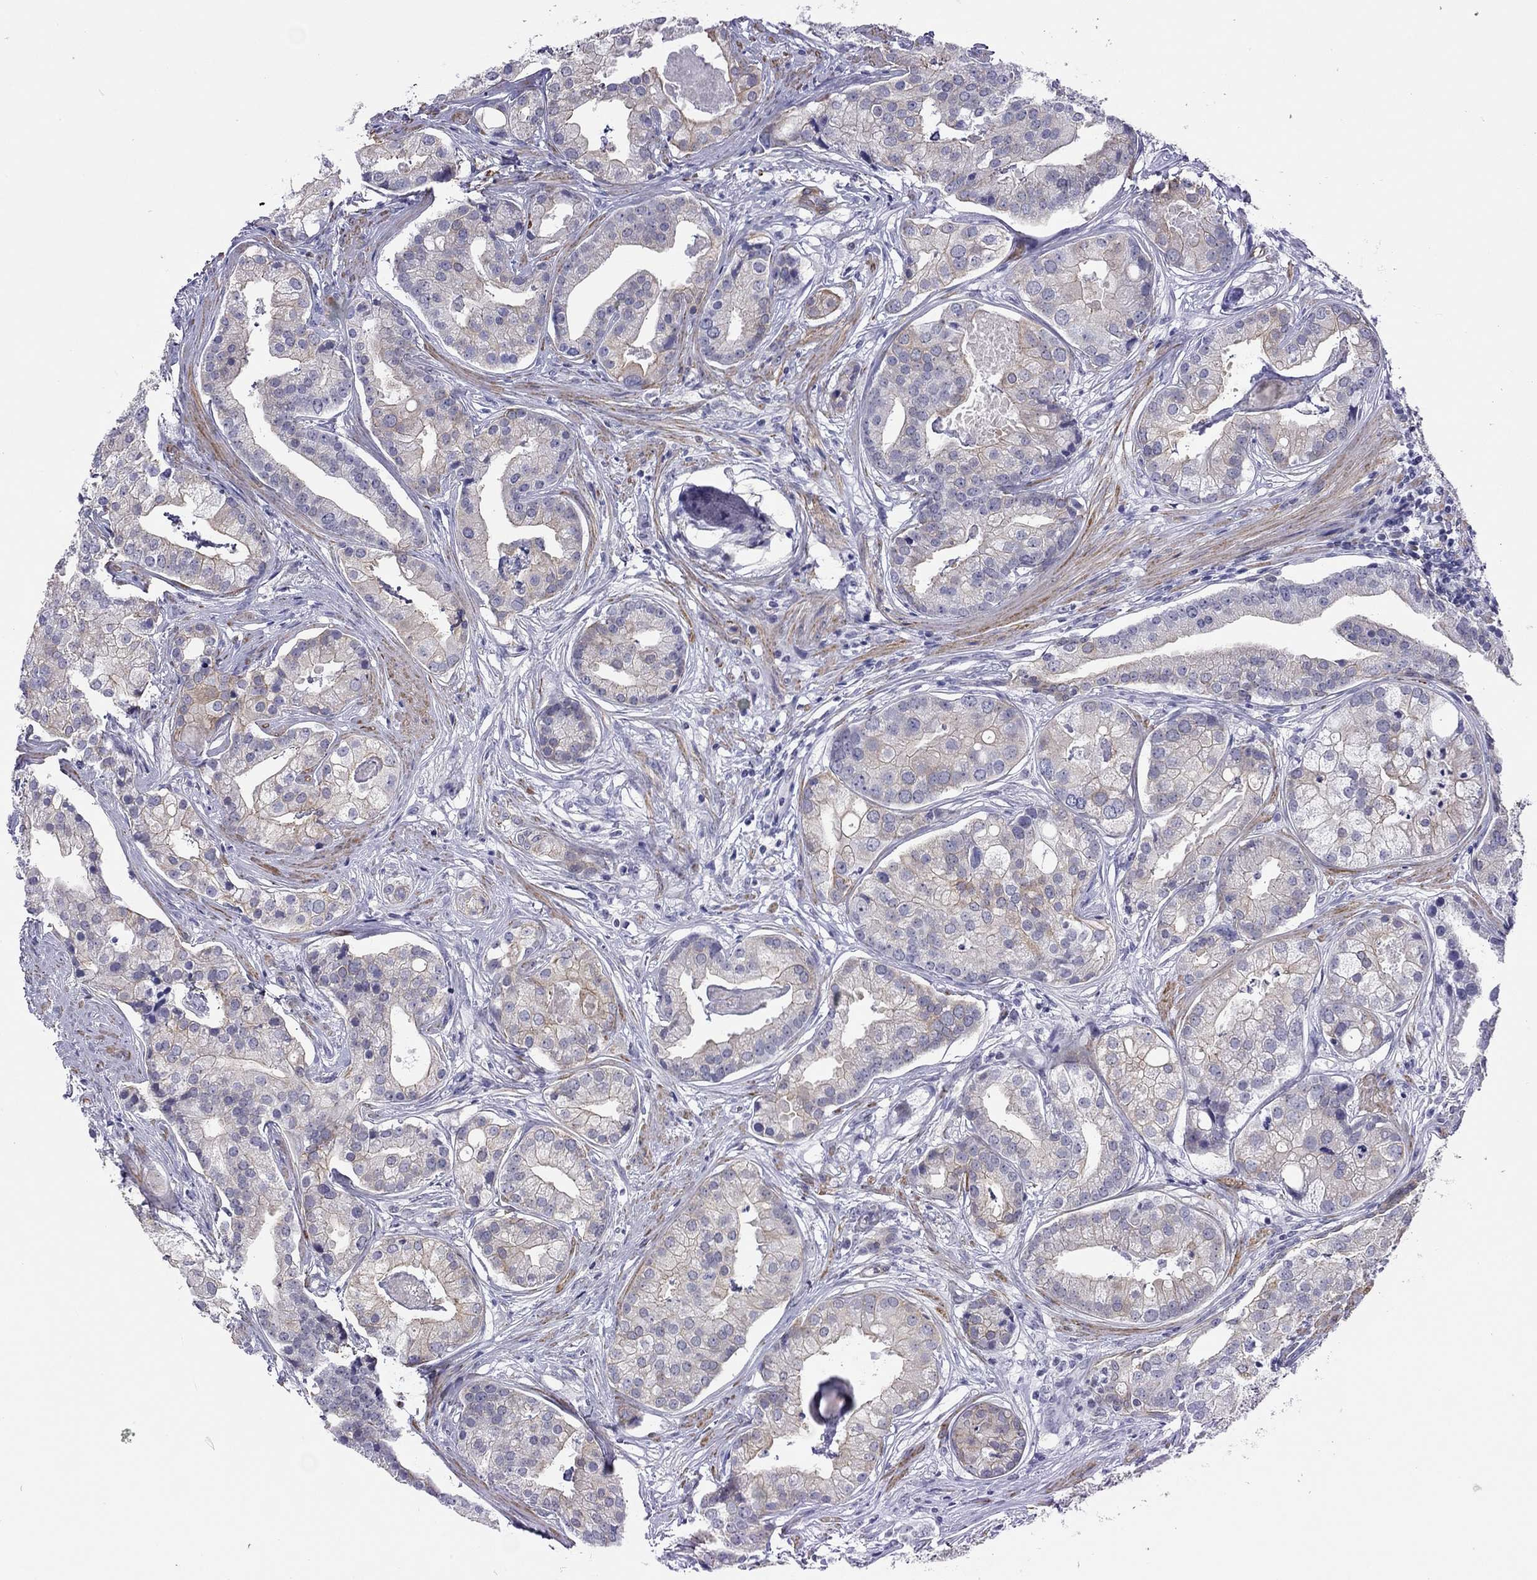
{"staining": {"intensity": "moderate", "quantity": "<25%", "location": "cytoplasmic/membranous"}, "tissue": "prostate cancer", "cell_type": "Tumor cells", "image_type": "cancer", "snomed": [{"axis": "morphology", "description": "Adenocarcinoma, NOS"}, {"axis": "topography", "description": "Prostate and seminal vesicle, NOS"}, {"axis": "topography", "description": "Prostate"}], "caption": "Tumor cells display low levels of moderate cytoplasmic/membranous expression in about <25% of cells in human prostate cancer. Nuclei are stained in blue.", "gene": "MYMX", "patient": {"sex": "male", "age": 44}}